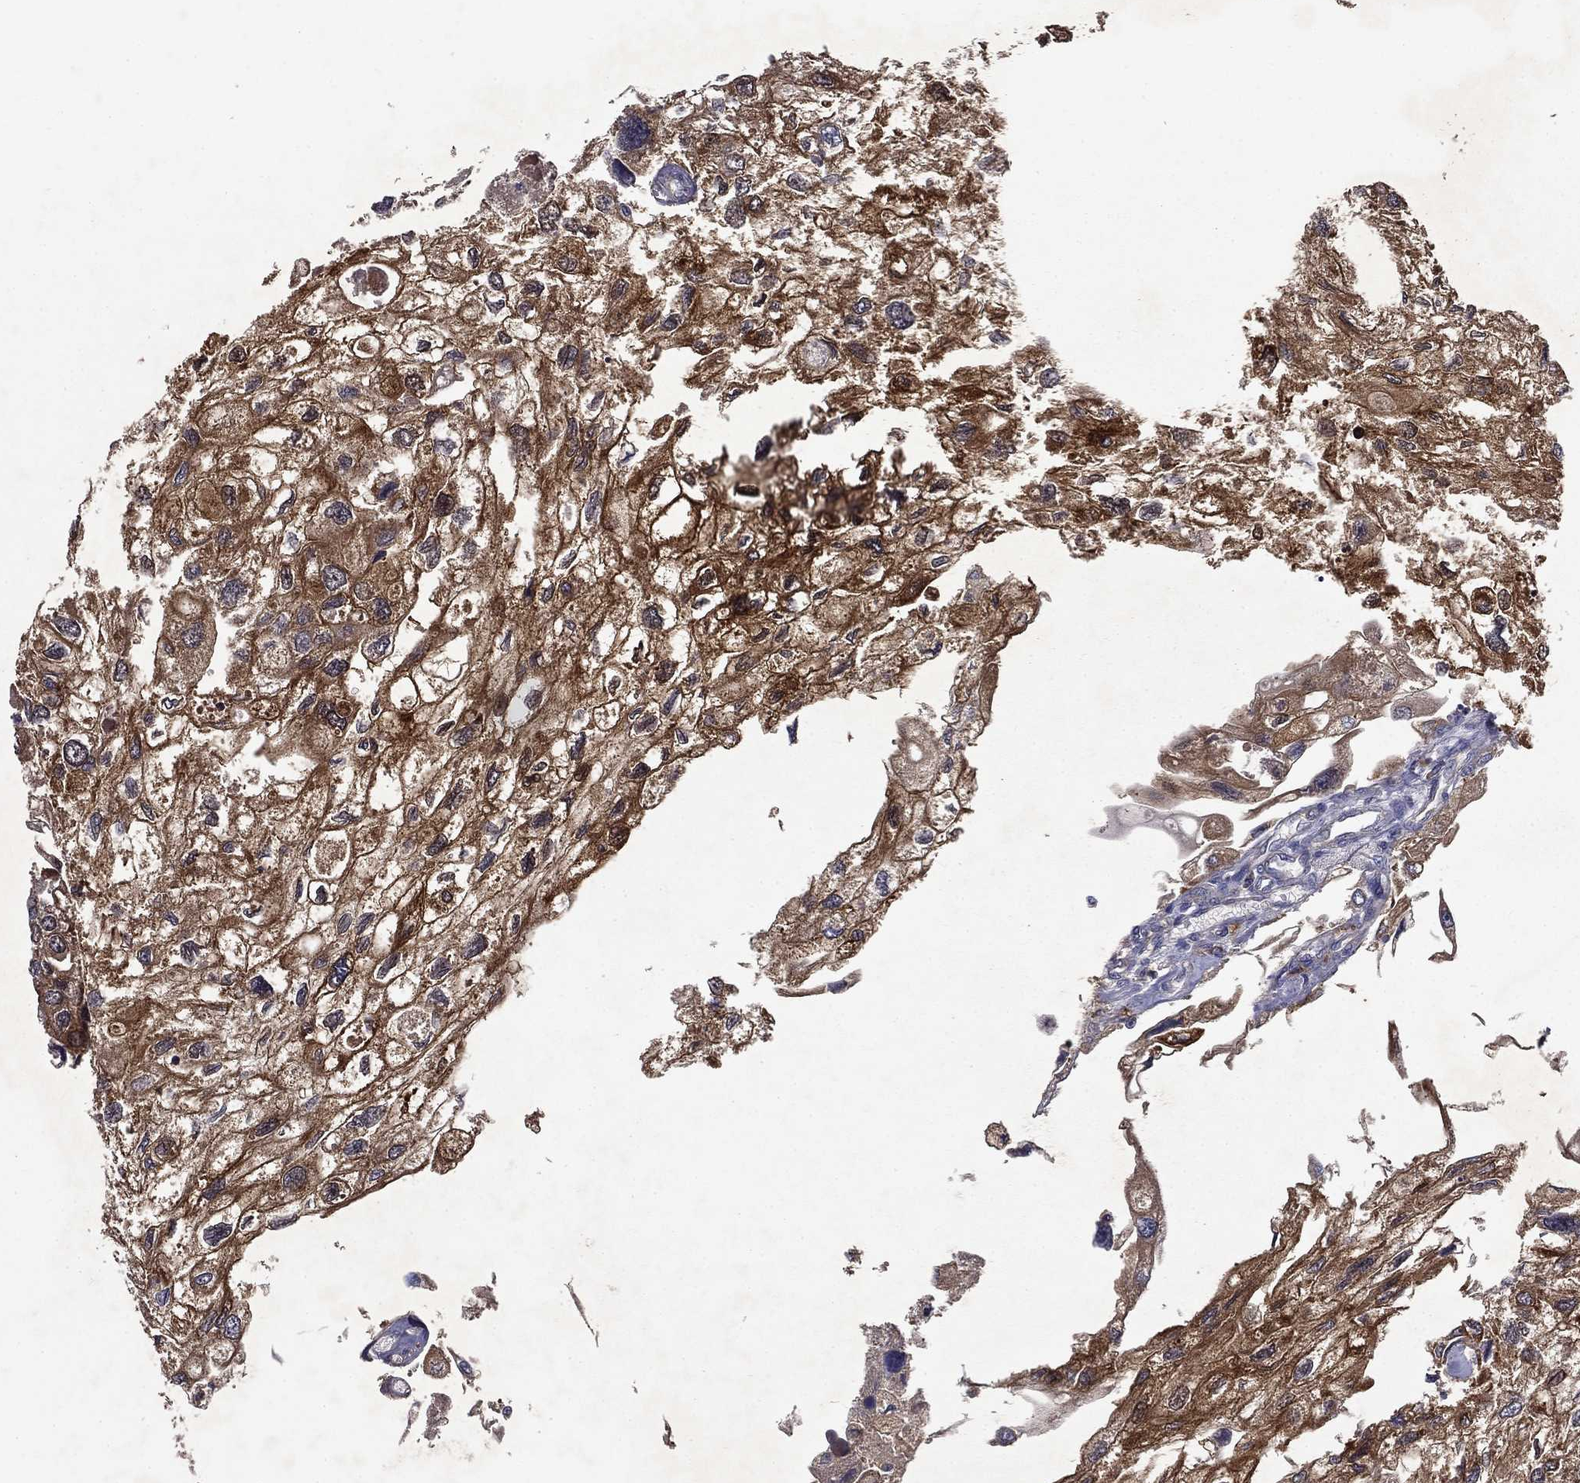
{"staining": {"intensity": "strong", "quantity": ">75%", "location": "cytoplasmic/membranous"}, "tissue": "urothelial cancer", "cell_type": "Tumor cells", "image_type": "cancer", "snomed": [{"axis": "morphology", "description": "Urothelial carcinoma, High grade"}, {"axis": "topography", "description": "Urinary bladder"}], "caption": "Urothelial cancer tissue displays strong cytoplasmic/membranous expression in about >75% of tumor cells (IHC, brightfield microscopy, high magnification).", "gene": "GLTP", "patient": {"sex": "male", "age": 59}}